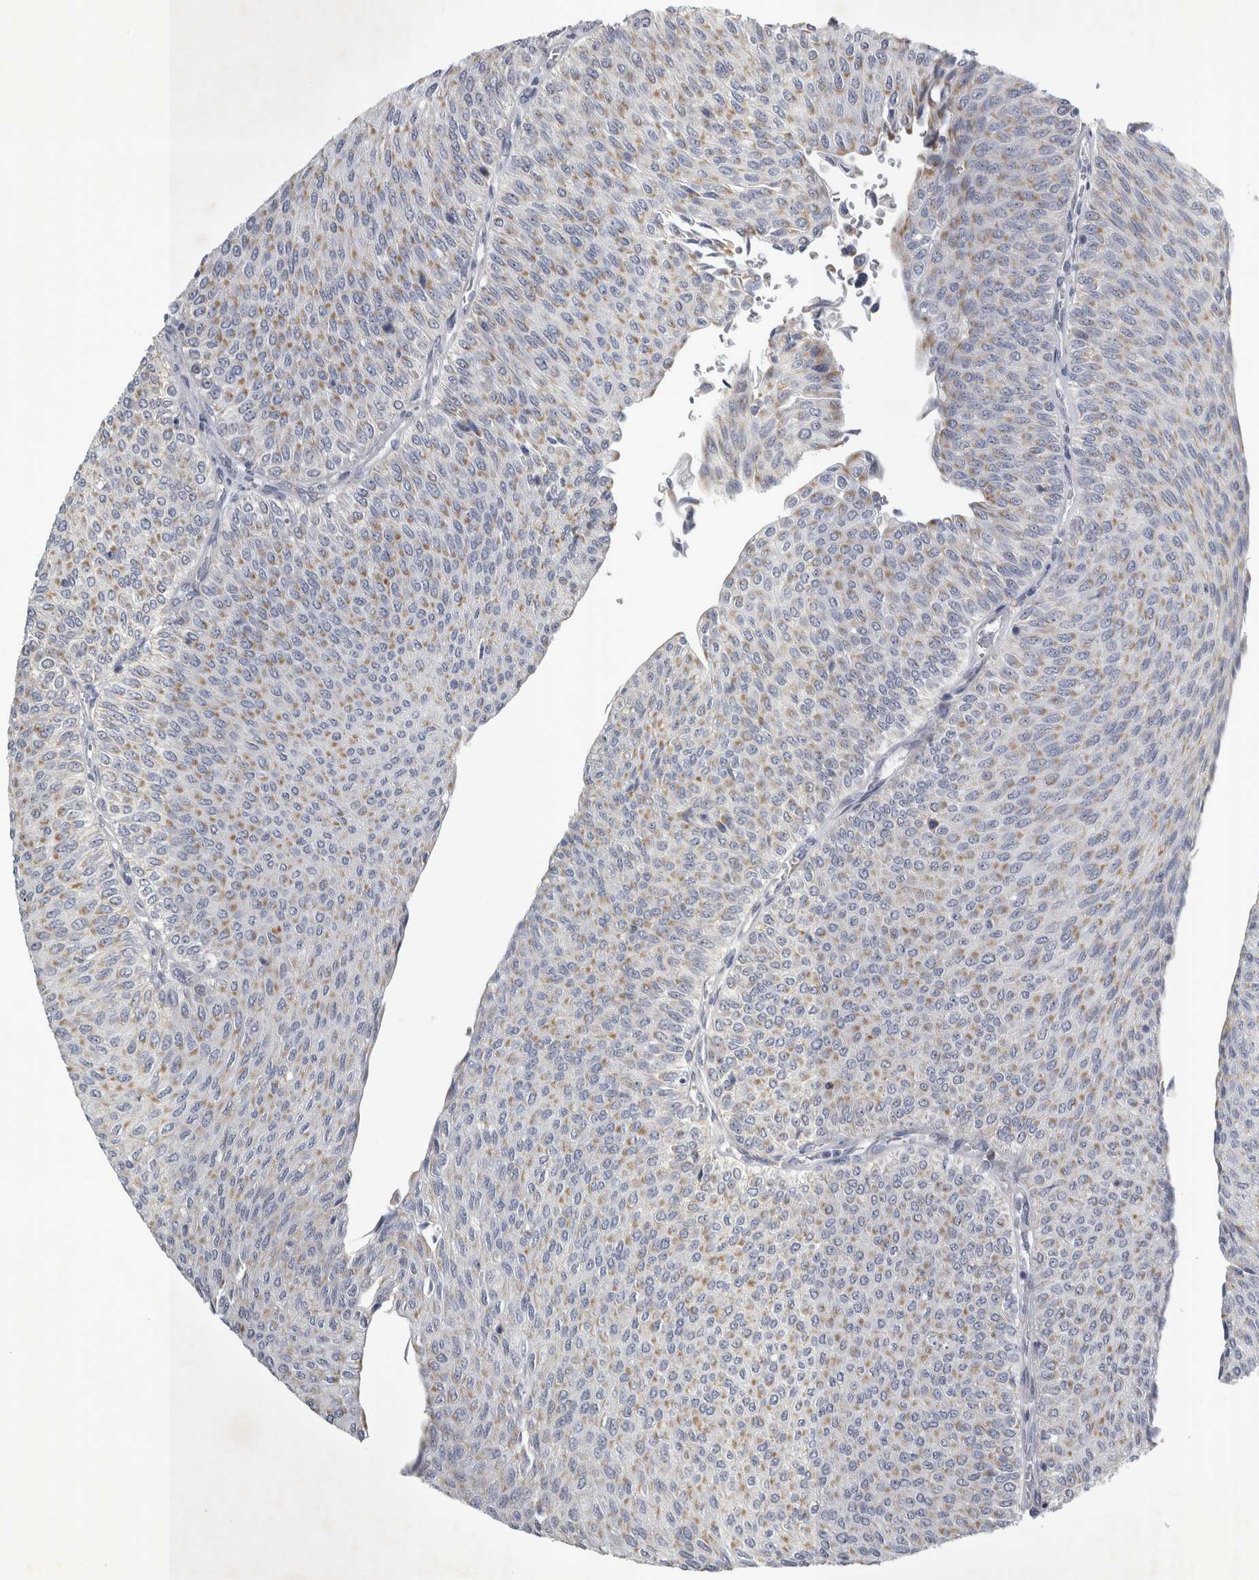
{"staining": {"intensity": "moderate", "quantity": ">75%", "location": "cytoplasmic/membranous"}, "tissue": "urothelial cancer", "cell_type": "Tumor cells", "image_type": "cancer", "snomed": [{"axis": "morphology", "description": "Urothelial carcinoma, Low grade"}, {"axis": "topography", "description": "Urinary bladder"}], "caption": "Brown immunohistochemical staining in human low-grade urothelial carcinoma demonstrates moderate cytoplasmic/membranous expression in about >75% of tumor cells.", "gene": "FXYD7", "patient": {"sex": "male", "age": 78}}